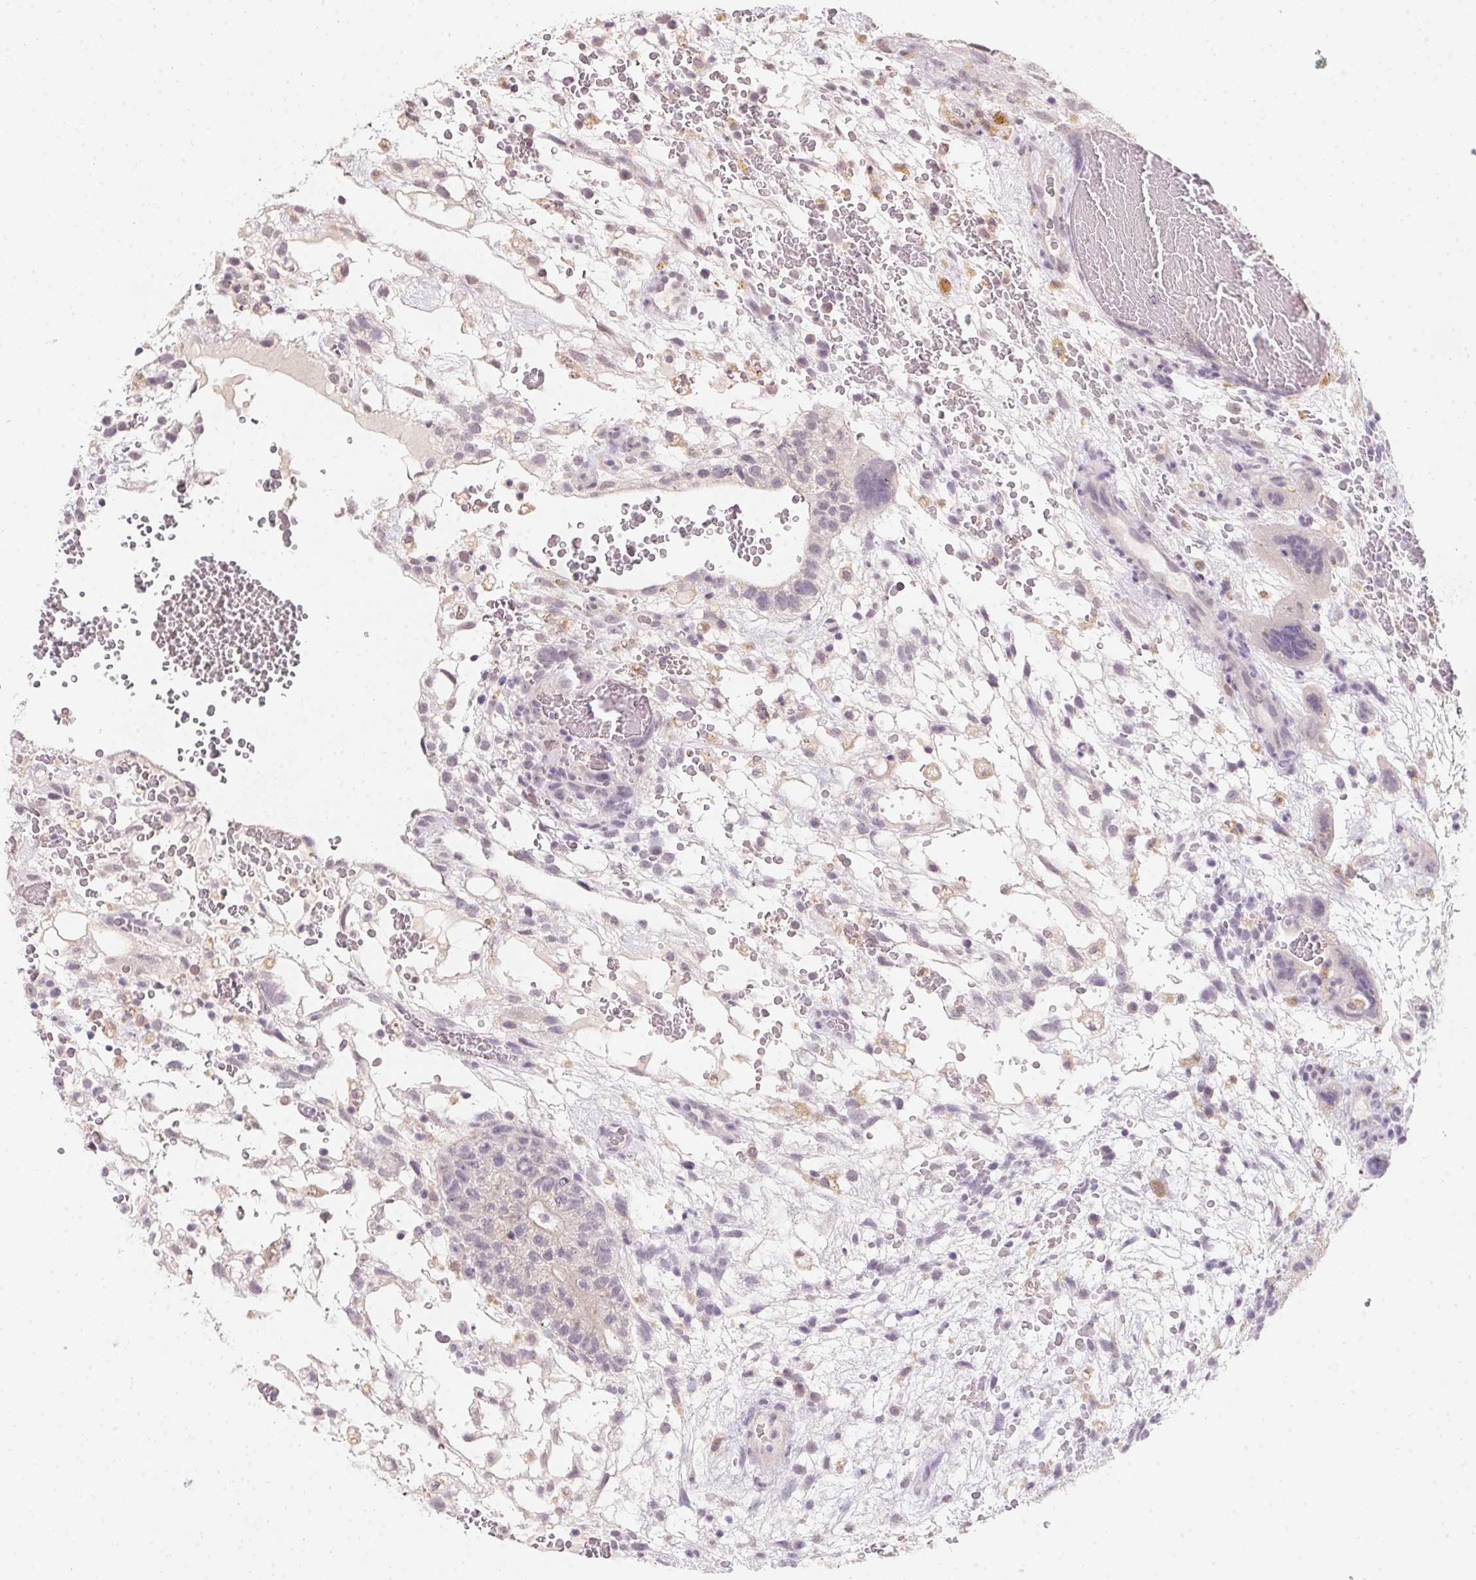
{"staining": {"intensity": "negative", "quantity": "none", "location": "none"}, "tissue": "testis cancer", "cell_type": "Tumor cells", "image_type": "cancer", "snomed": [{"axis": "morphology", "description": "Normal tissue, NOS"}, {"axis": "morphology", "description": "Carcinoma, Embryonal, NOS"}, {"axis": "topography", "description": "Testis"}], "caption": "Testis cancer (embryonal carcinoma) stained for a protein using immunohistochemistry (IHC) shows no staining tumor cells.", "gene": "SLC6A18", "patient": {"sex": "male", "age": 32}}